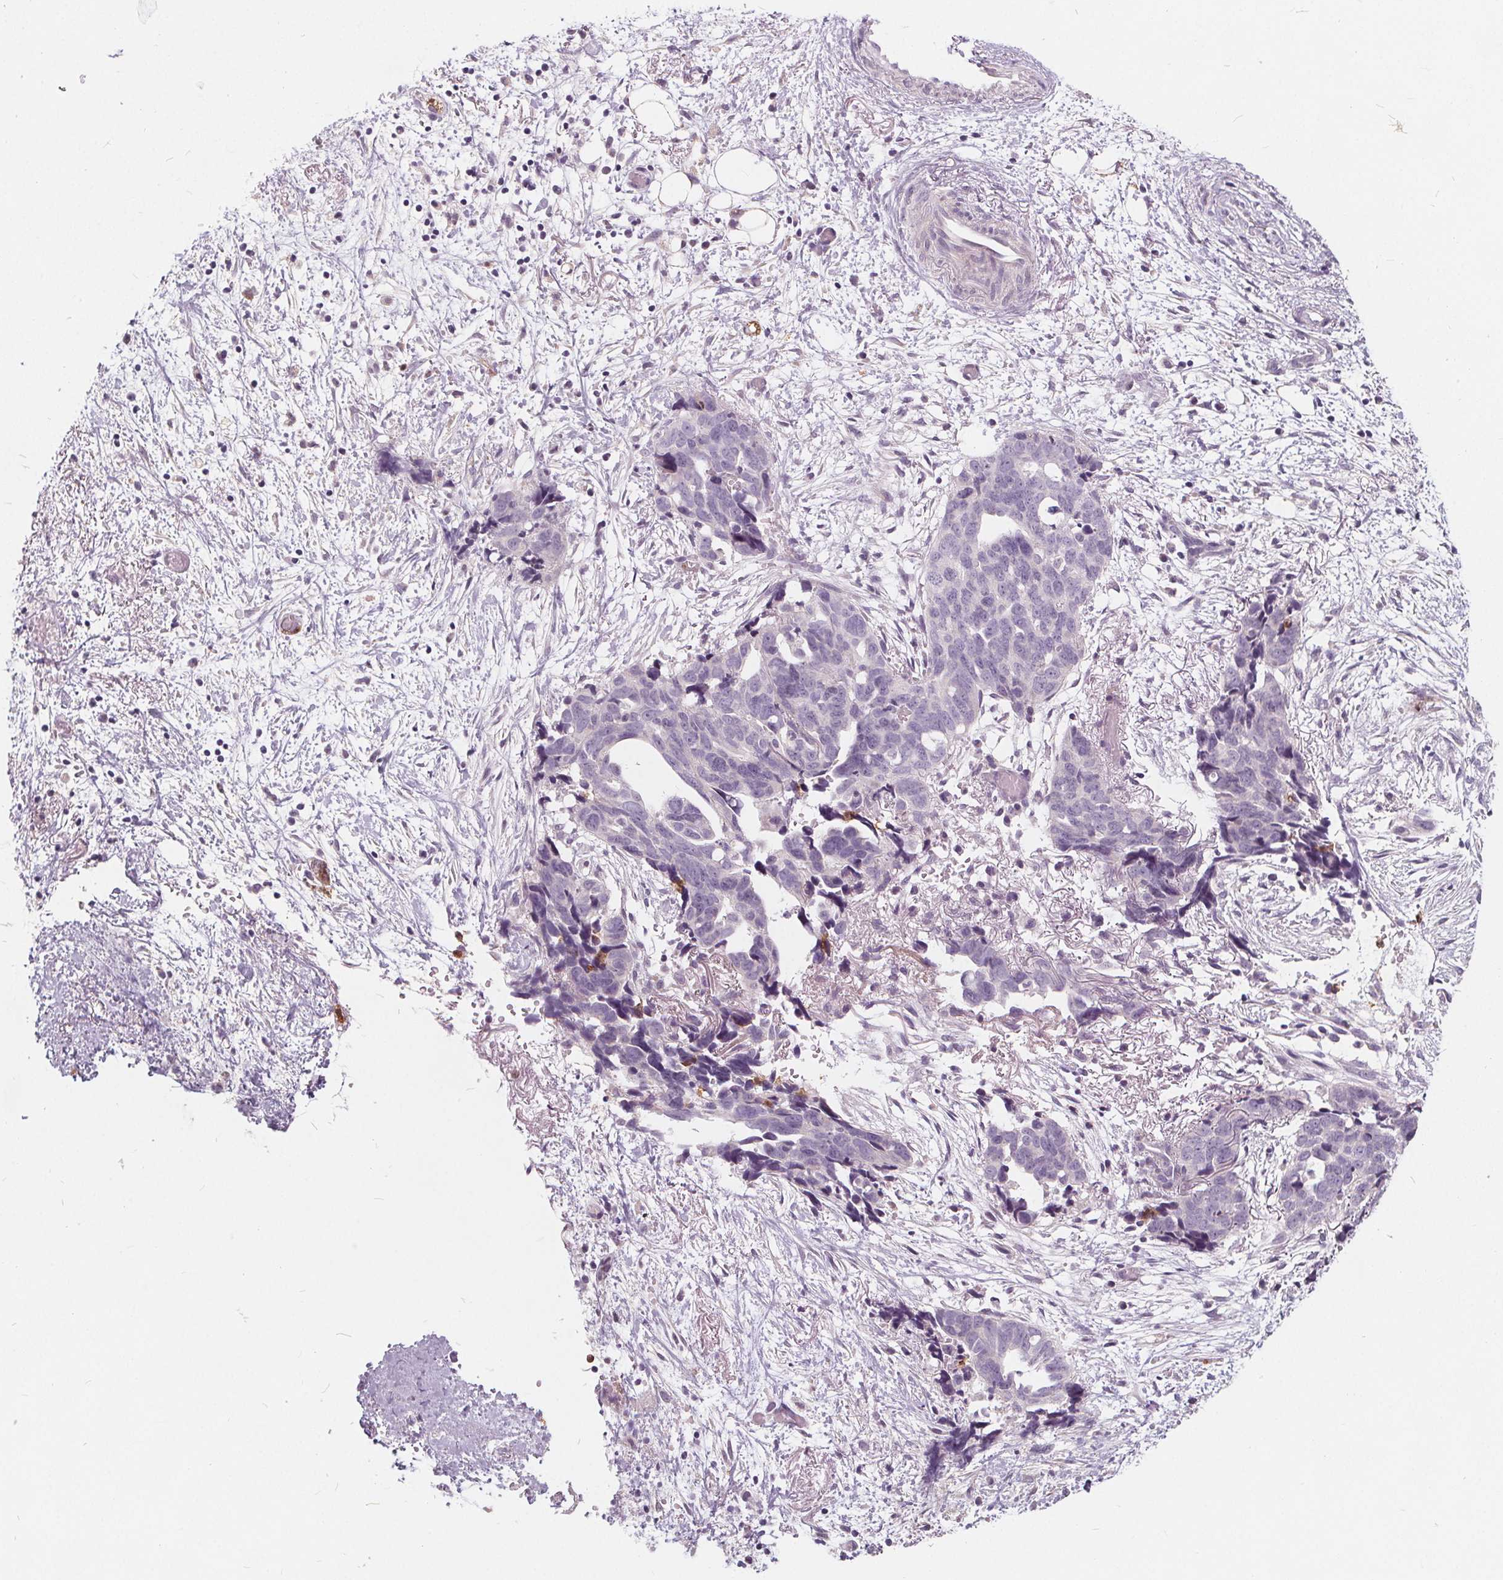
{"staining": {"intensity": "negative", "quantity": "none", "location": "none"}, "tissue": "ovarian cancer", "cell_type": "Tumor cells", "image_type": "cancer", "snomed": [{"axis": "morphology", "description": "Cystadenocarcinoma, serous, NOS"}, {"axis": "topography", "description": "Ovary"}], "caption": "The image shows no significant expression in tumor cells of serous cystadenocarcinoma (ovarian).", "gene": "HAAO", "patient": {"sex": "female", "age": 69}}